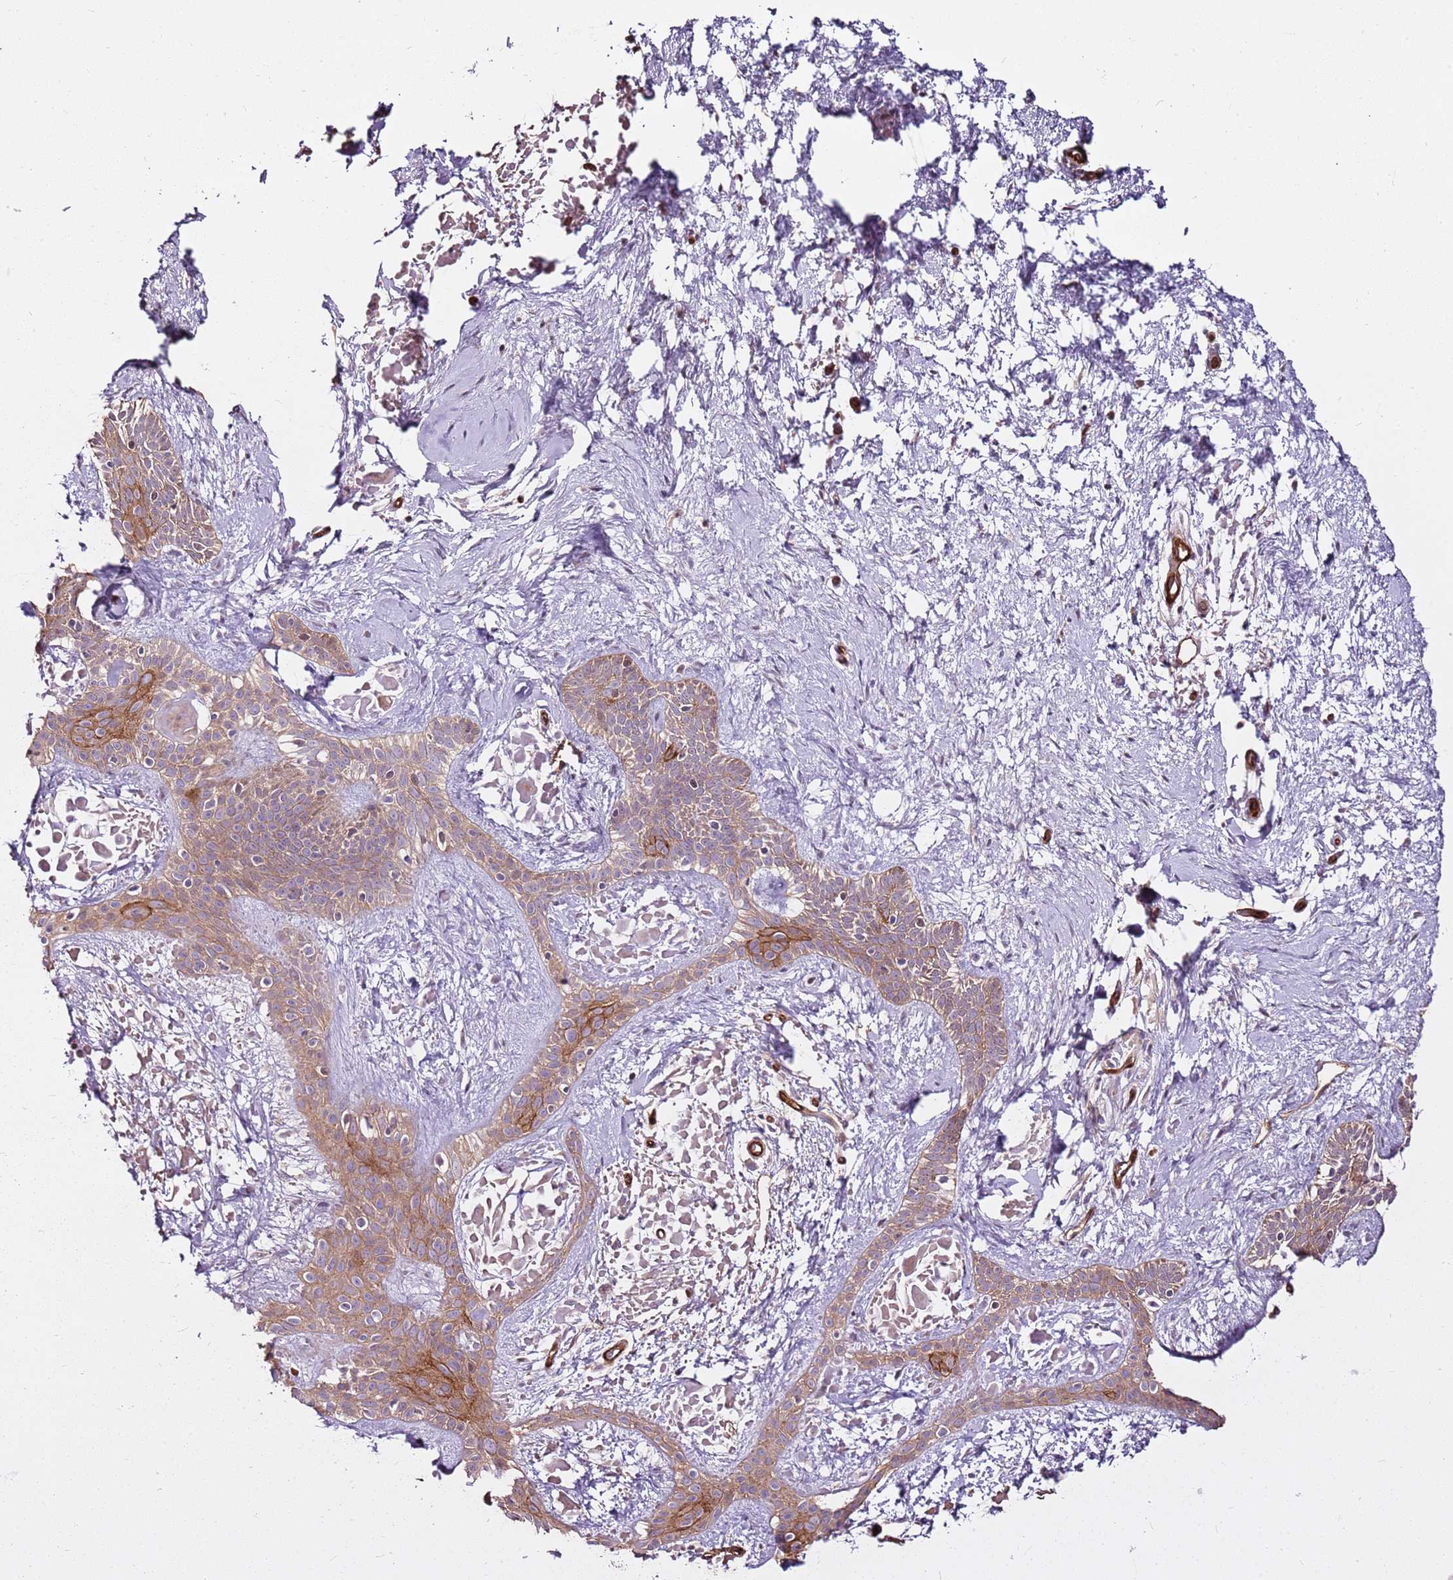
{"staining": {"intensity": "moderate", "quantity": "25%-75%", "location": "cytoplasmic/membranous"}, "tissue": "skin cancer", "cell_type": "Tumor cells", "image_type": "cancer", "snomed": [{"axis": "morphology", "description": "Basal cell carcinoma"}, {"axis": "topography", "description": "Skin"}], "caption": "The micrograph reveals staining of skin basal cell carcinoma, revealing moderate cytoplasmic/membranous protein positivity (brown color) within tumor cells.", "gene": "ZNF827", "patient": {"sex": "male", "age": 78}}